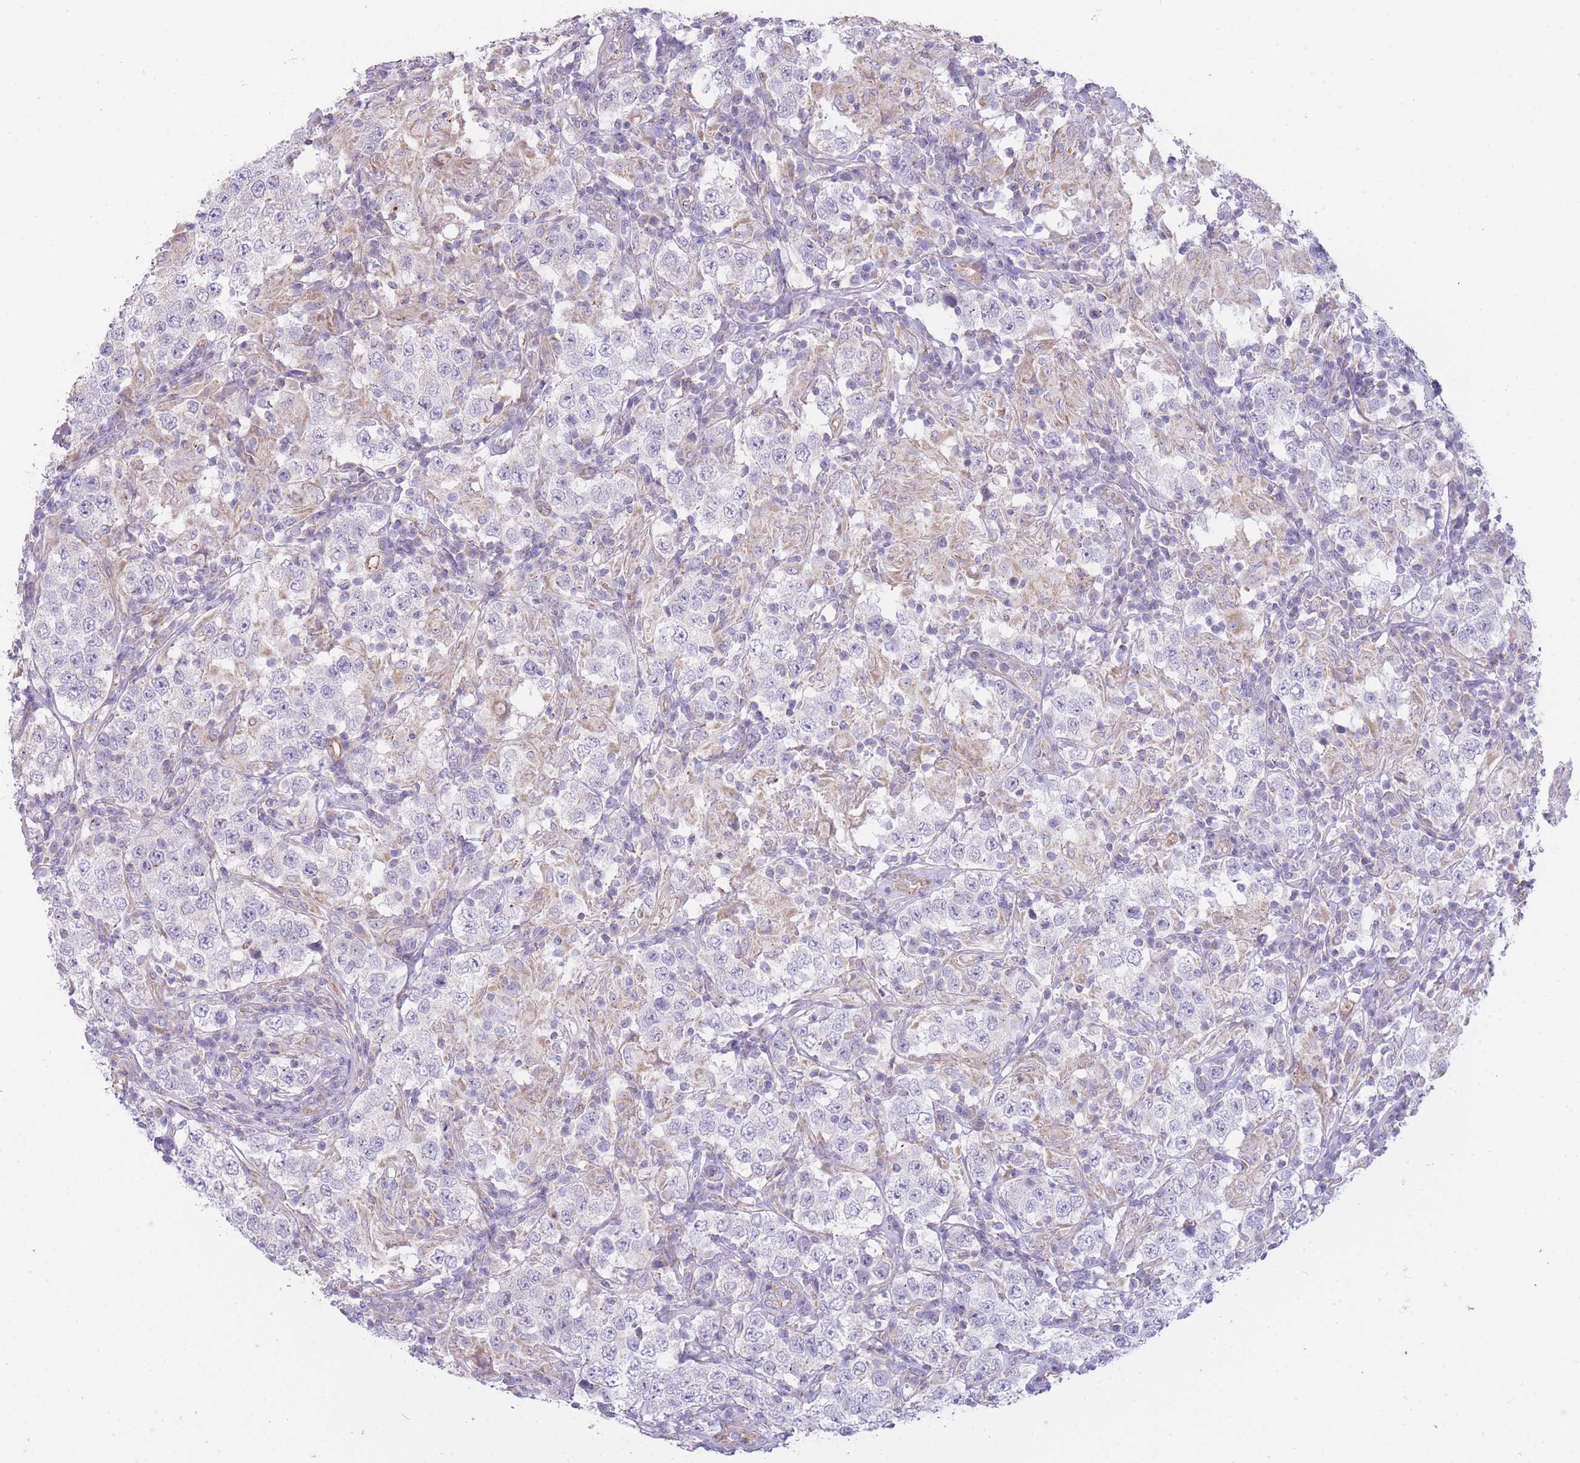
{"staining": {"intensity": "negative", "quantity": "none", "location": "none"}, "tissue": "testis cancer", "cell_type": "Tumor cells", "image_type": "cancer", "snomed": [{"axis": "morphology", "description": "Seminoma, NOS"}, {"axis": "morphology", "description": "Carcinoma, Embryonal, NOS"}, {"axis": "topography", "description": "Testis"}], "caption": "This is a image of immunohistochemistry (IHC) staining of testis cancer, which shows no staining in tumor cells. The staining is performed using DAB brown chromogen with nuclei counter-stained in using hematoxylin.", "gene": "CTBP1", "patient": {"sex": "male", "age": 41}}